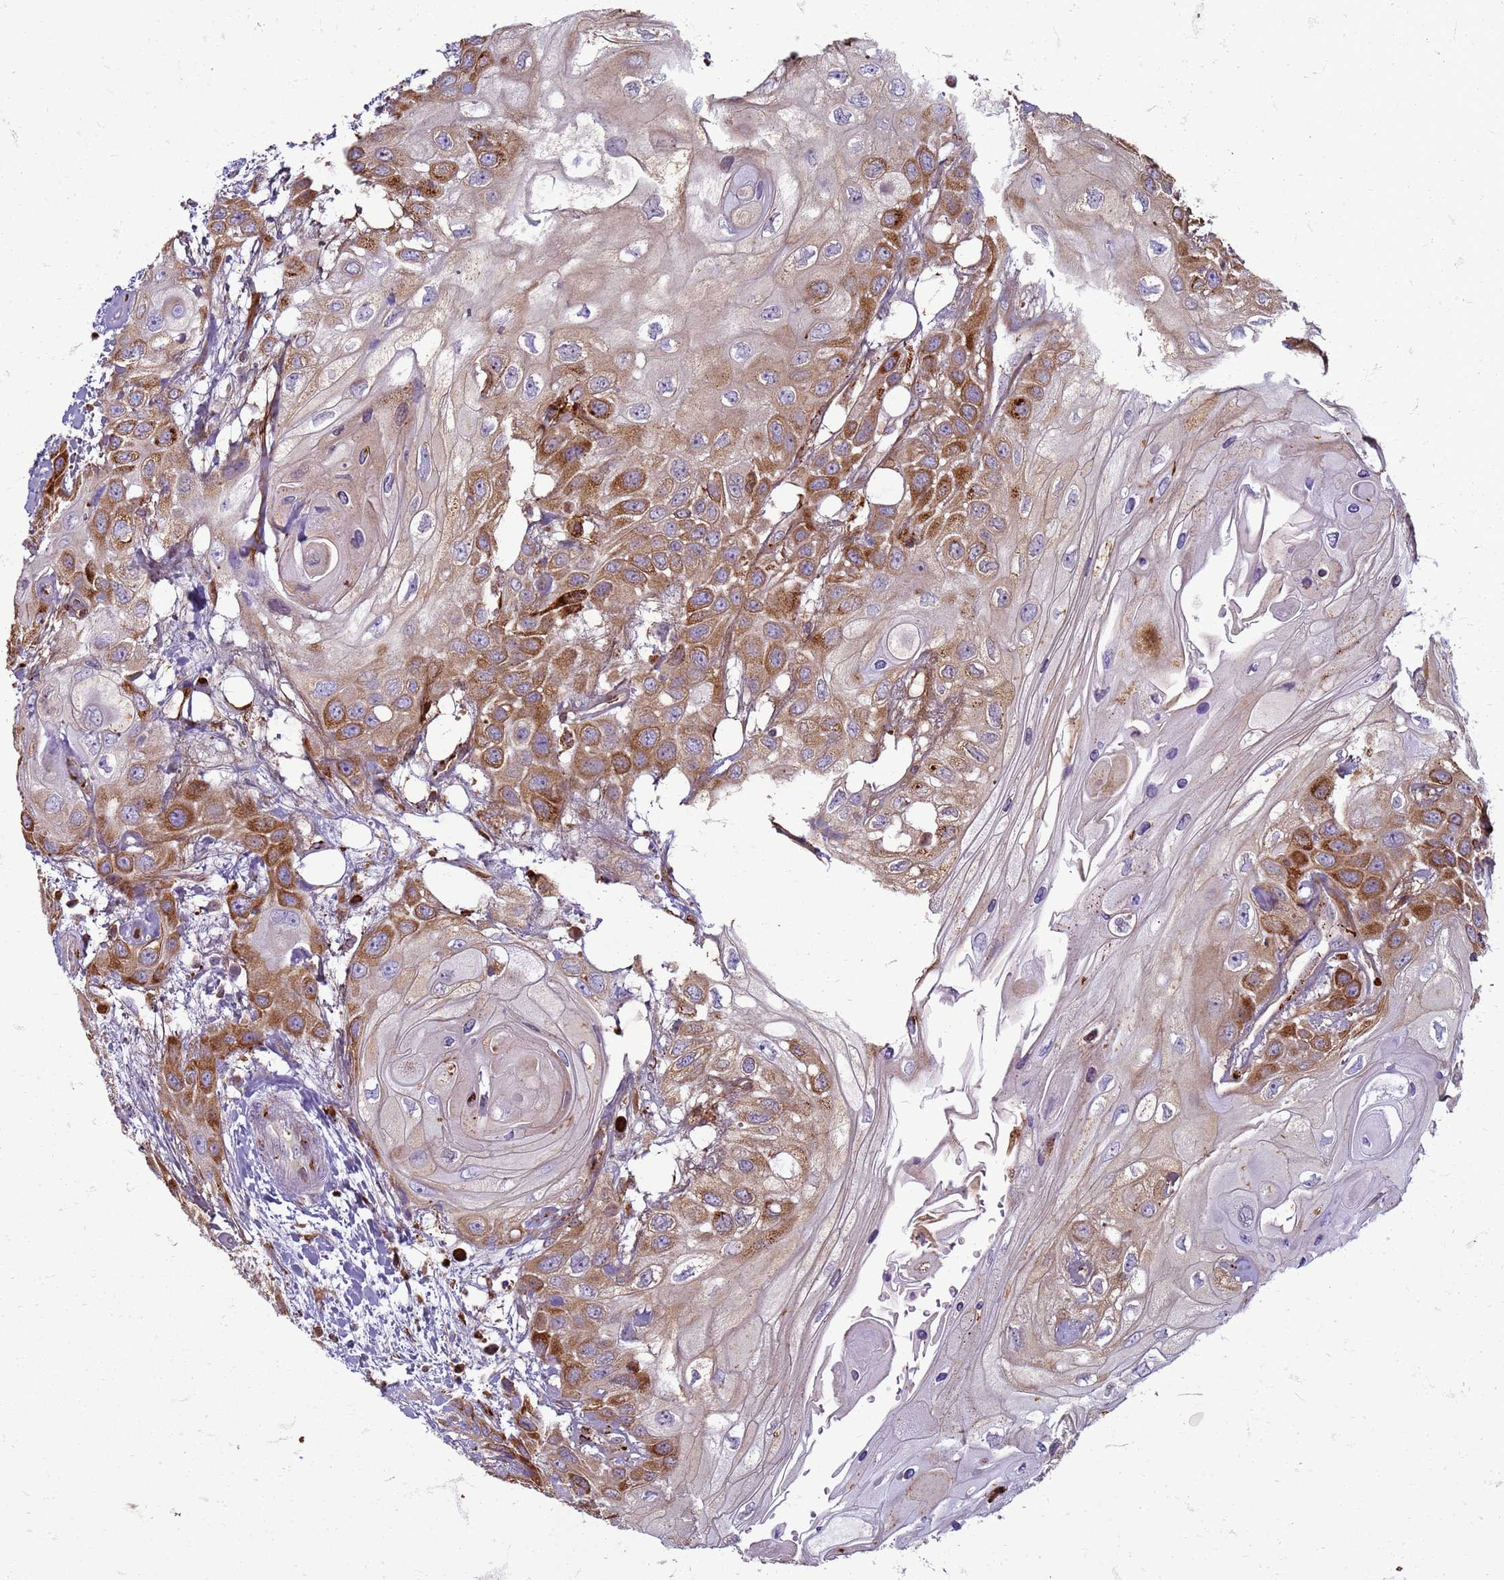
{"staining": {"intensity": "moderate", "quantity": "25%-75%", "location": "cytoplasmic/membranous"}, "tissue": "head and neck cancer", "cell_type": "Tumor cells", "image_type": "cancer", "snomed": [{"axis": "morphology", "description": "Squamous cell carcinoma, NOS"}, {"axis": "topography", "description": "Head-Neck"}], "caption": "Protein expression analysis of human head and neck cancer (squamous cell carcinoma) reveals moderate cytoplasmic/membranous staining in approximately 25%-75% of tumor cells.", "gene": "PDK3", "patient": {"sex": "female", "age": 43}}